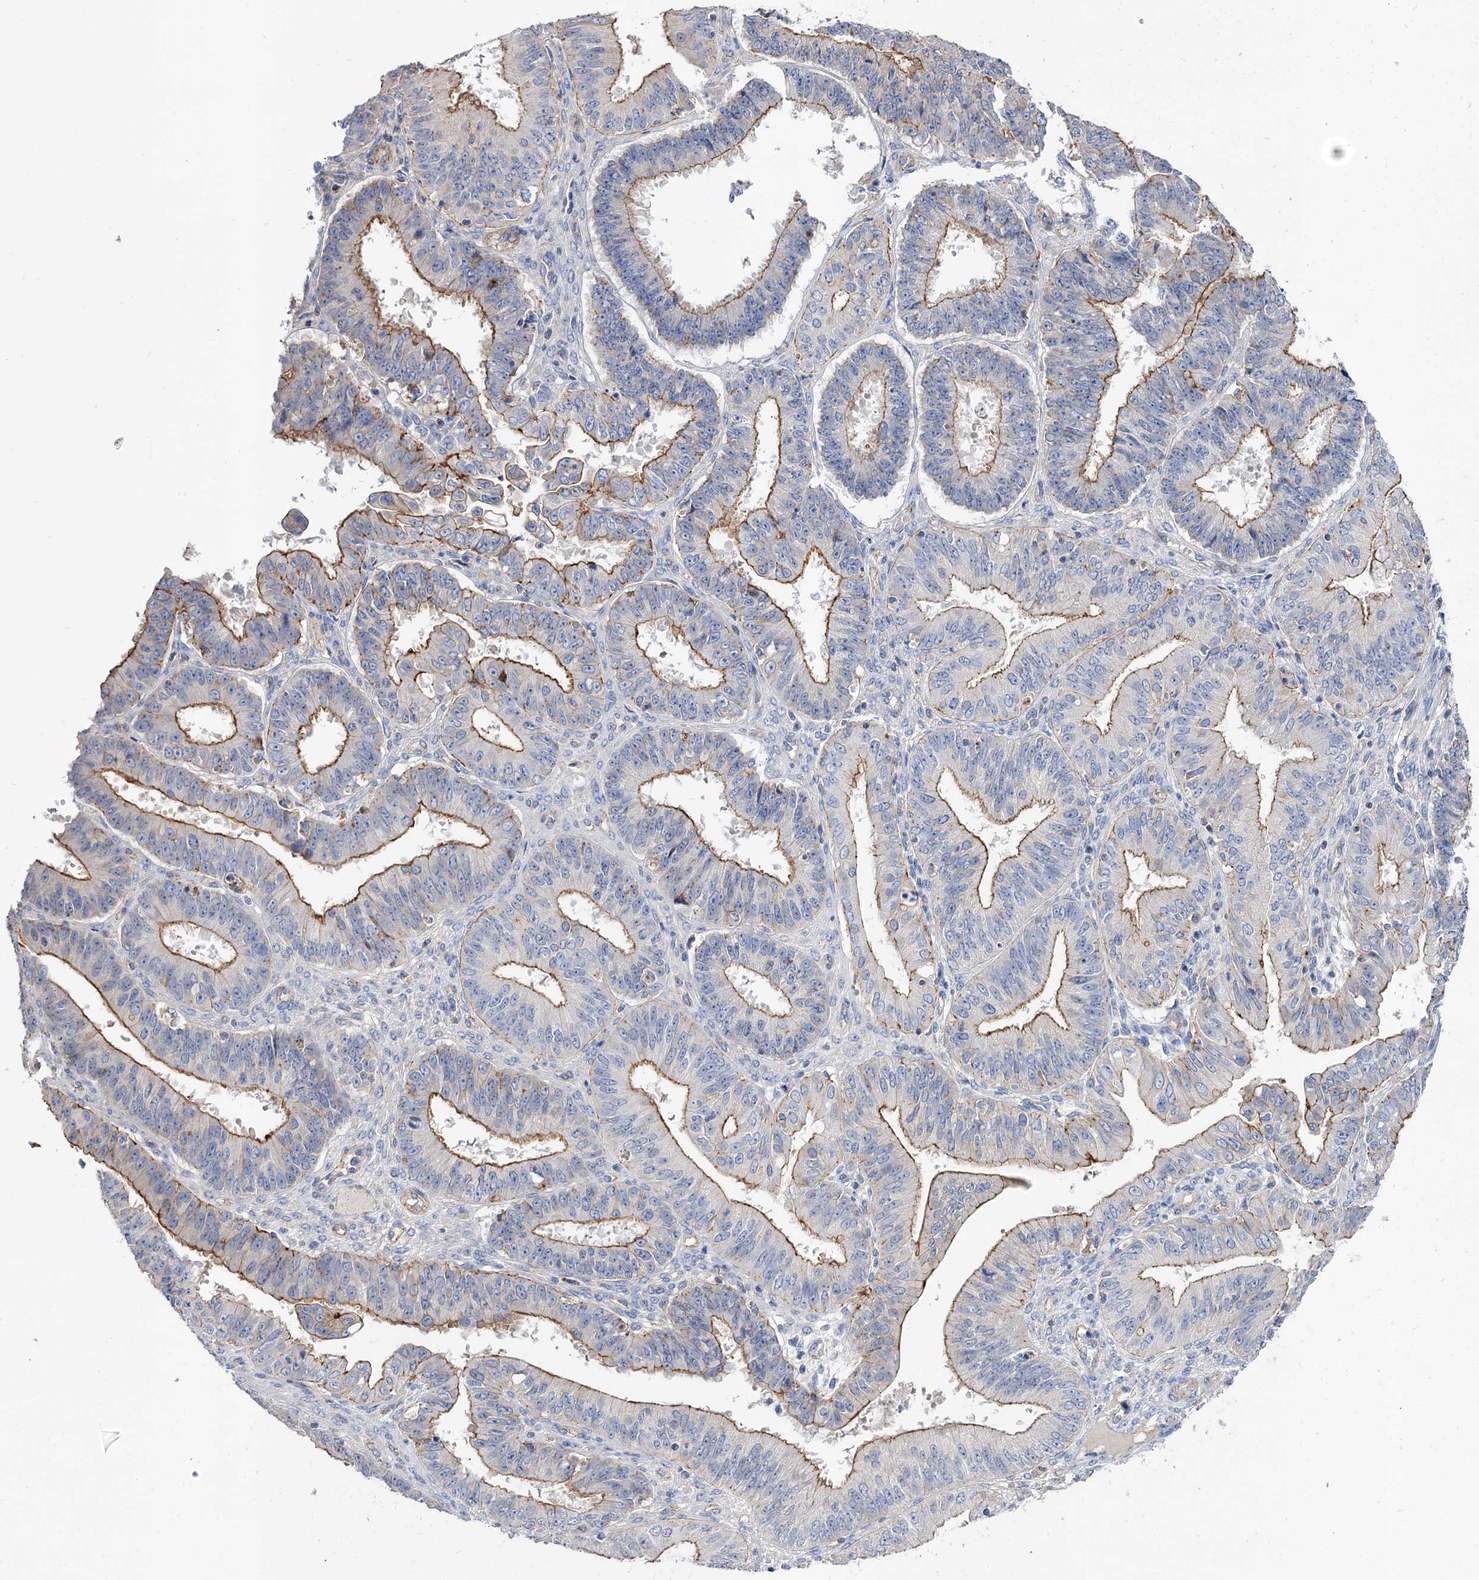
{"staining": {"intensity": "moderate", "quantity": "25%-75%", "location": "cytoplasmic/membranous"}, "tissue": "ovarian cancer", "cell_type": "Tumor cells", "image_type": "cancer", "snomed": [{"axis": "morphology", "description": "Carcinoma, endometroid"}, {"axis": "topography", "description": "Appendix"}, {"axis": "topography", "description": "Ovary"}], "caption": "Moderate cytoplasmic/membranous protein expression is seen in about 25%-75% of tumor cells in ovarian cancer (endometroid carcinoma).", "gene": "NUDCD2", "patient": {"sex": "female", "age": 42}}